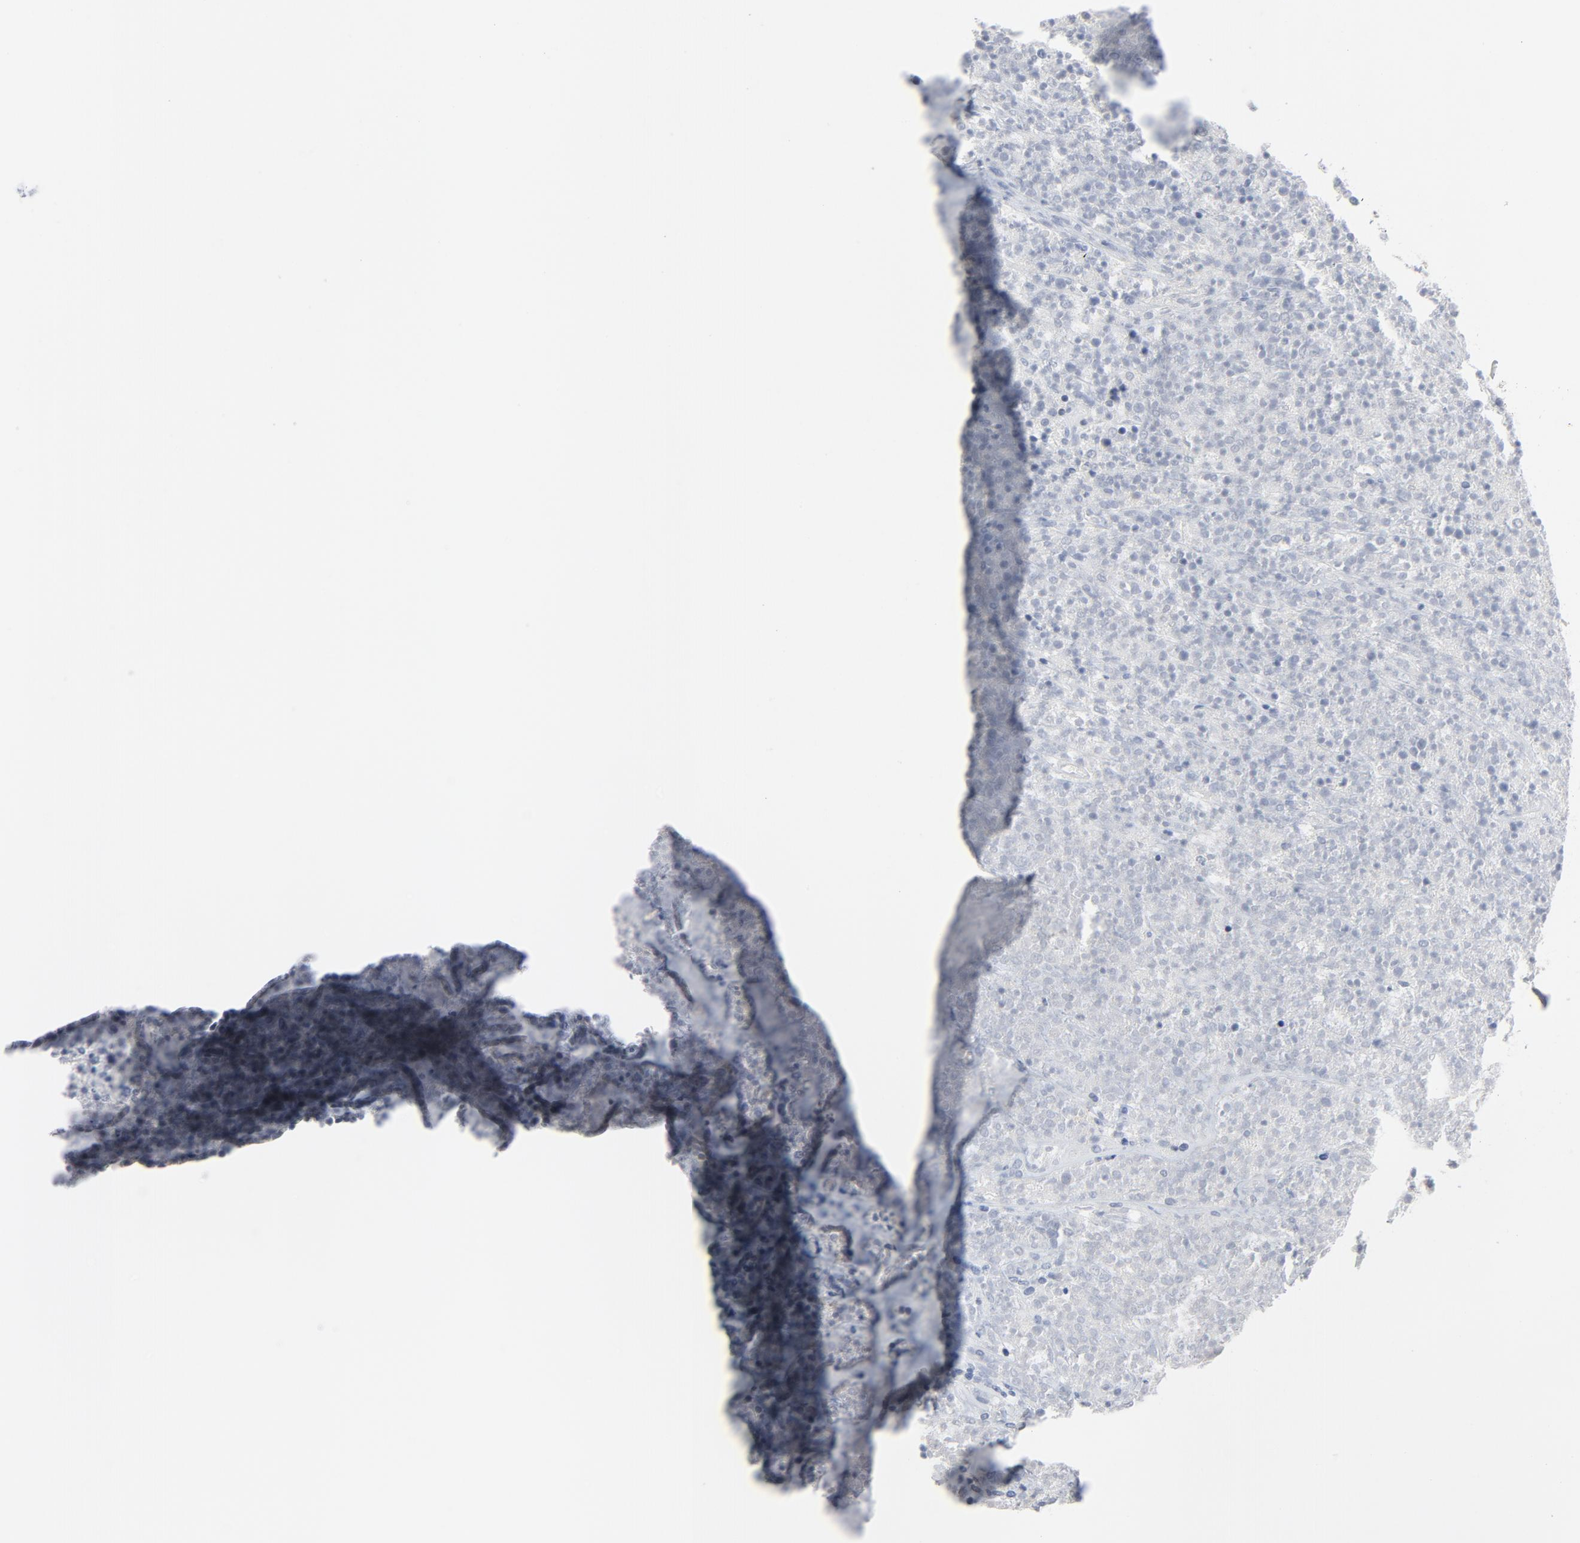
{"staining": {"intensity": "negative", "quantity": "none", "location": "none"}, "tissue": "lymphoma", "cell_type": "Tumor cells", "image_type": "cancer", "snomed": [{"axis": "morphology", "description": "Malignant lymphoma, non-Hodgkin's type, High grade"}, {"axis": "topography", "description": "Lymph node"}], "caption": "IHC of high-grade malignant lymphoma, non-Hodgkin's type demonstrates no expression in tumor cells.", "gene": "DYNLT3", "patient": {"sex": "female", "age": 73}}